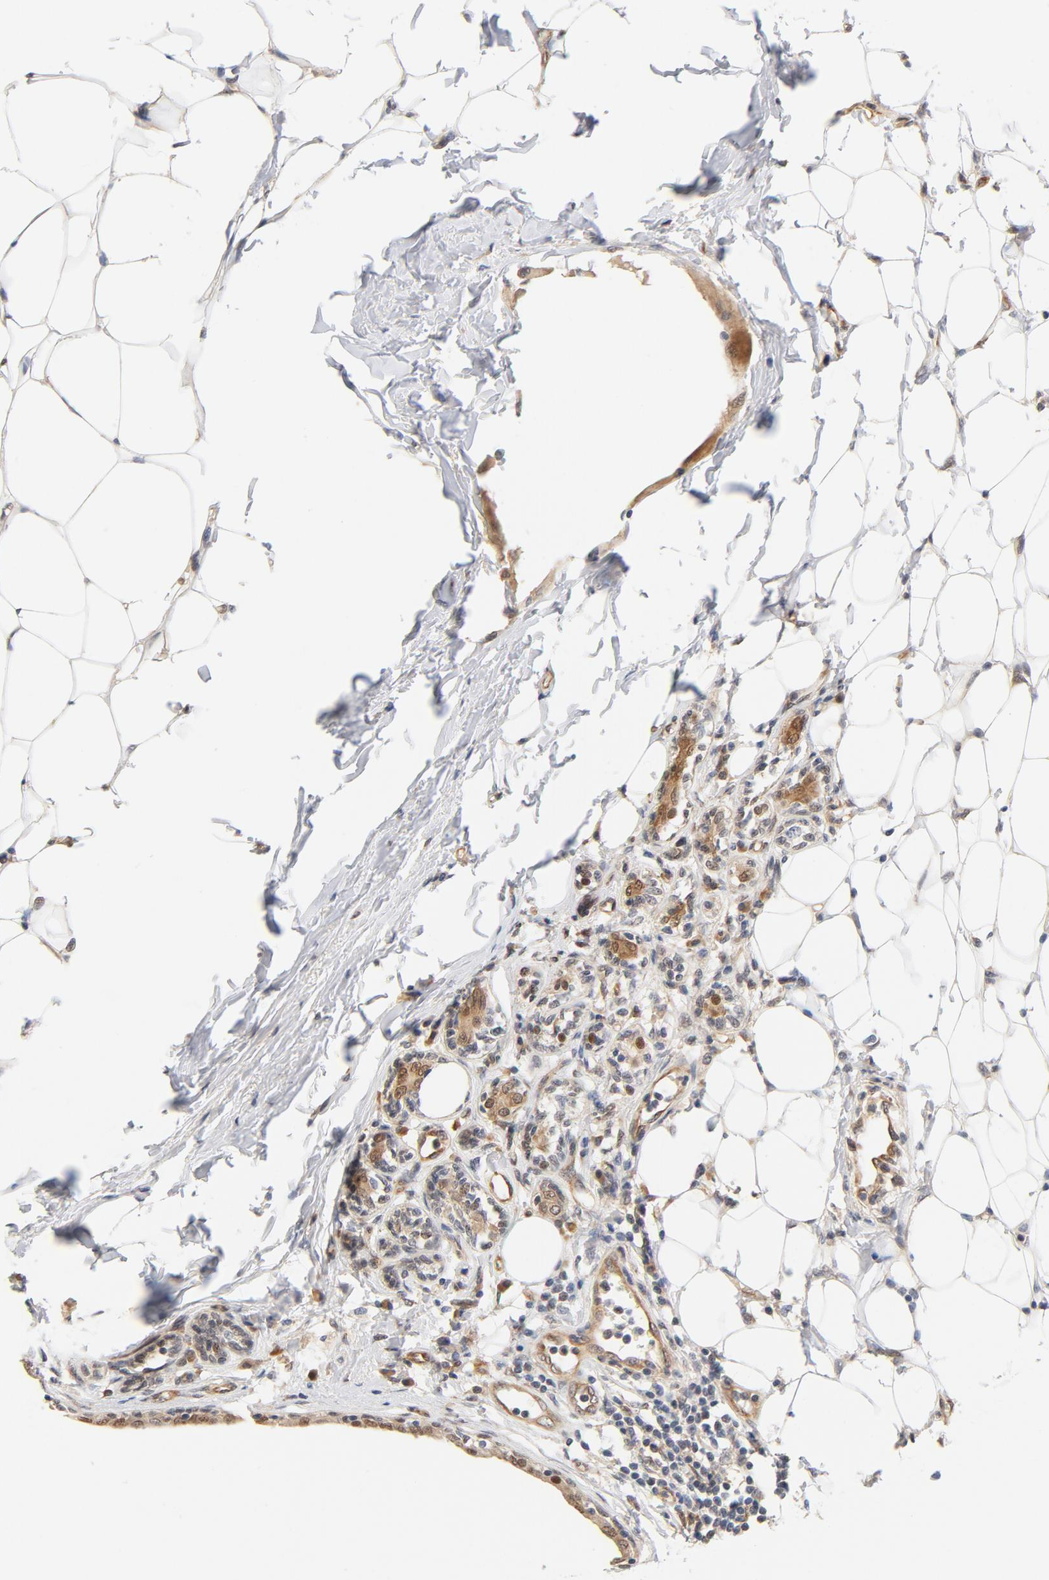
{"staining": {"intensity": "moderate", "quantity": ">75%", "location": "cytoplasmic/membranous"}, "tissue": "breast cancer", "cell_type": "Tumor cells", "image_type": "cancer", "snomed": [{"axis": "morphology", "description": "Duct carcinoma"}, {"axis": "topography", "description": "Breast"}], "caption": "Immunohistochemical staining of breast intraductal carcinoma exhibits medium levels of moderate cytoplasmic/membranous positivity in about >75% of tumor cells.", "gene": "EIF4E", "patient": {"sex": "female", "age": 40}}